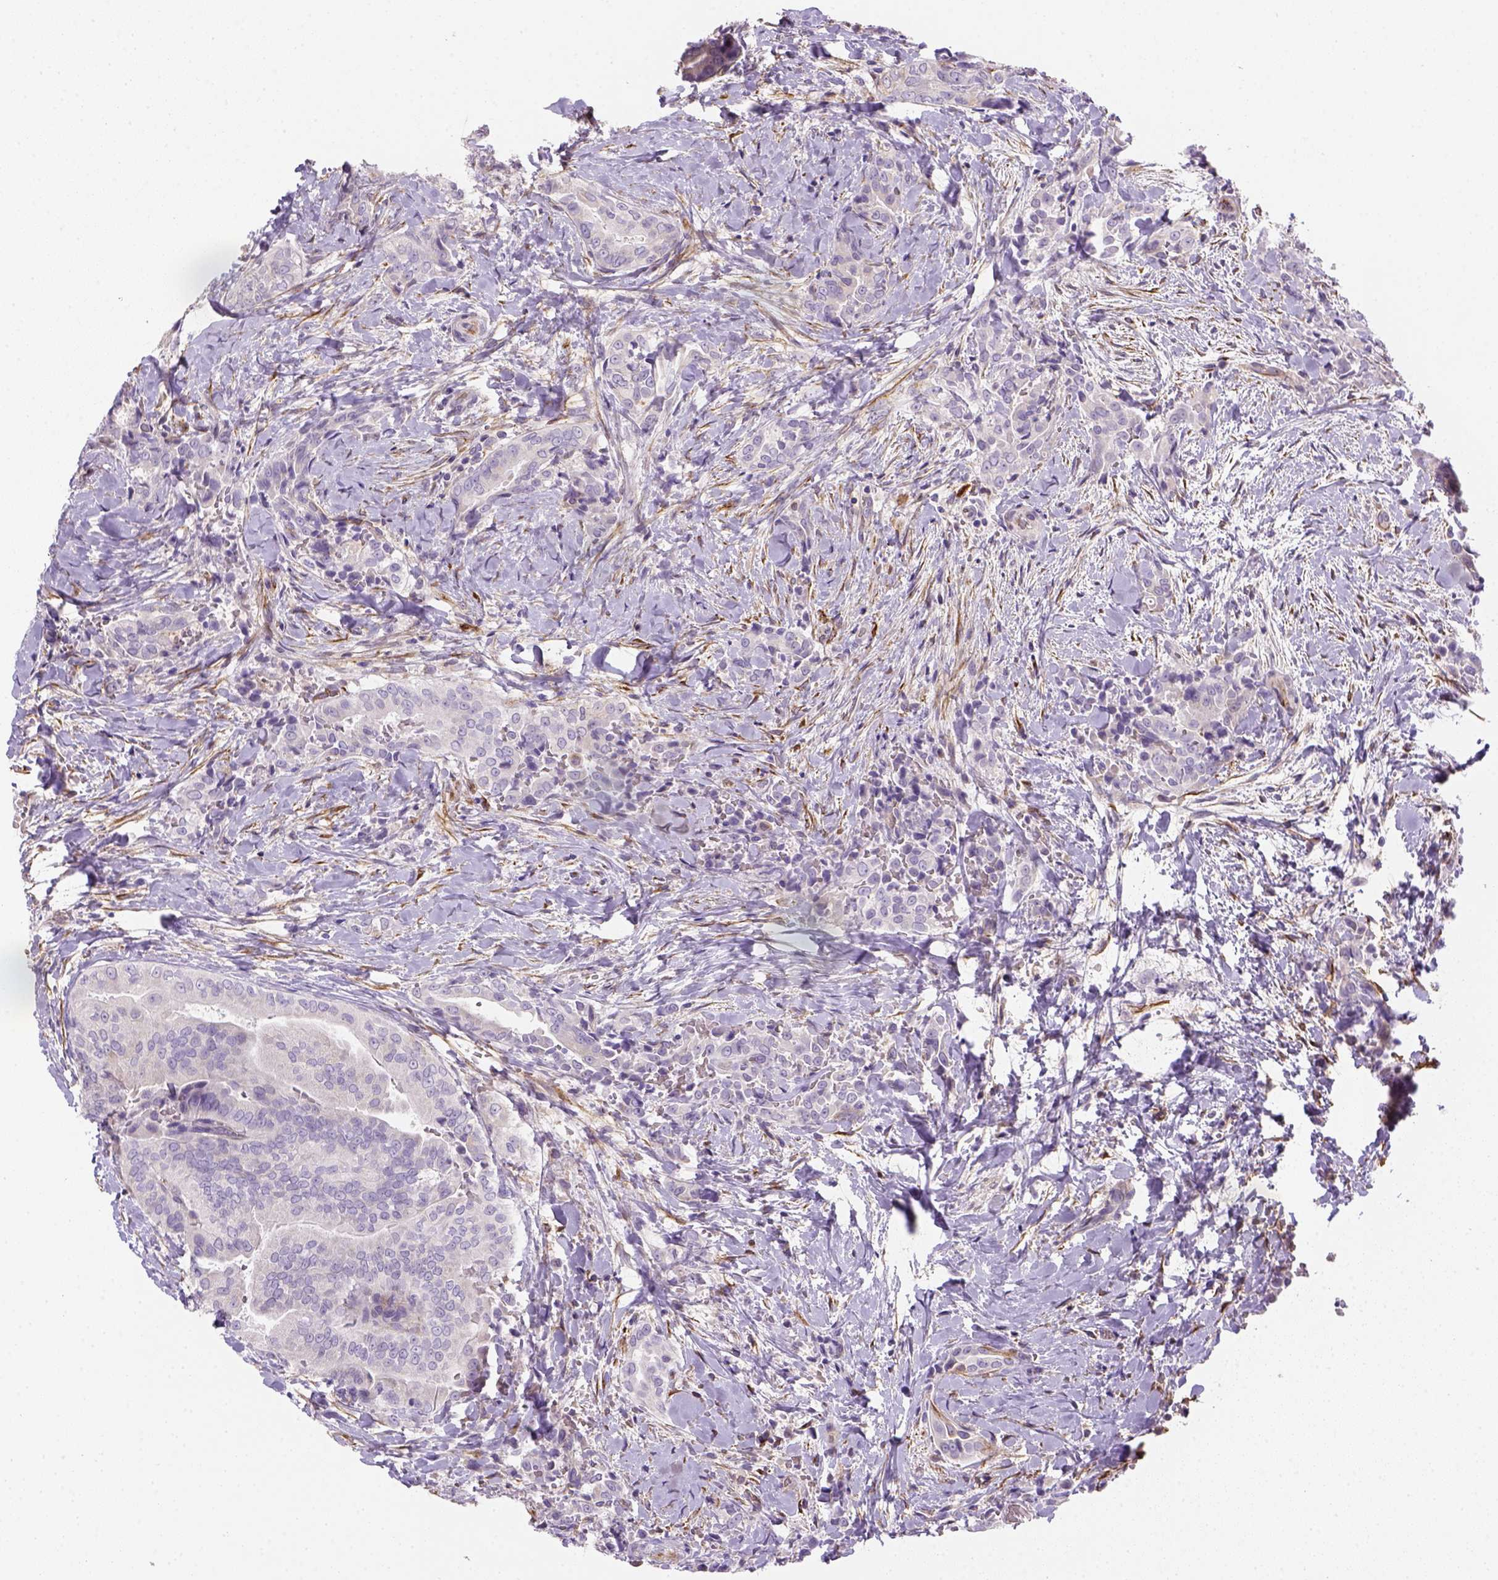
{"staining": {"intensity": "negative", "quantity": "none", "location": "none"}, "tissue": "thyroid cancer", "cell_type": "Tumor cells", "image_type": "cancer", "snomed": [{"axis": "morphology", "description": "Papillary adenocarcinoma, NOS"}, {"axis": "topography", "description": "Thyroid gland"}], "caption": "The image displays no staining of tumor cells in papillary adenocarcinoma (thyroid). Brightfield microscopy of IHC stained with DAB (3,3'-diaminobenzidine) (brown) and hematoxylin (blue), captured at high magnification.", "gene": "CACNB1", "patient": {"sex": "male", "age": 61}}